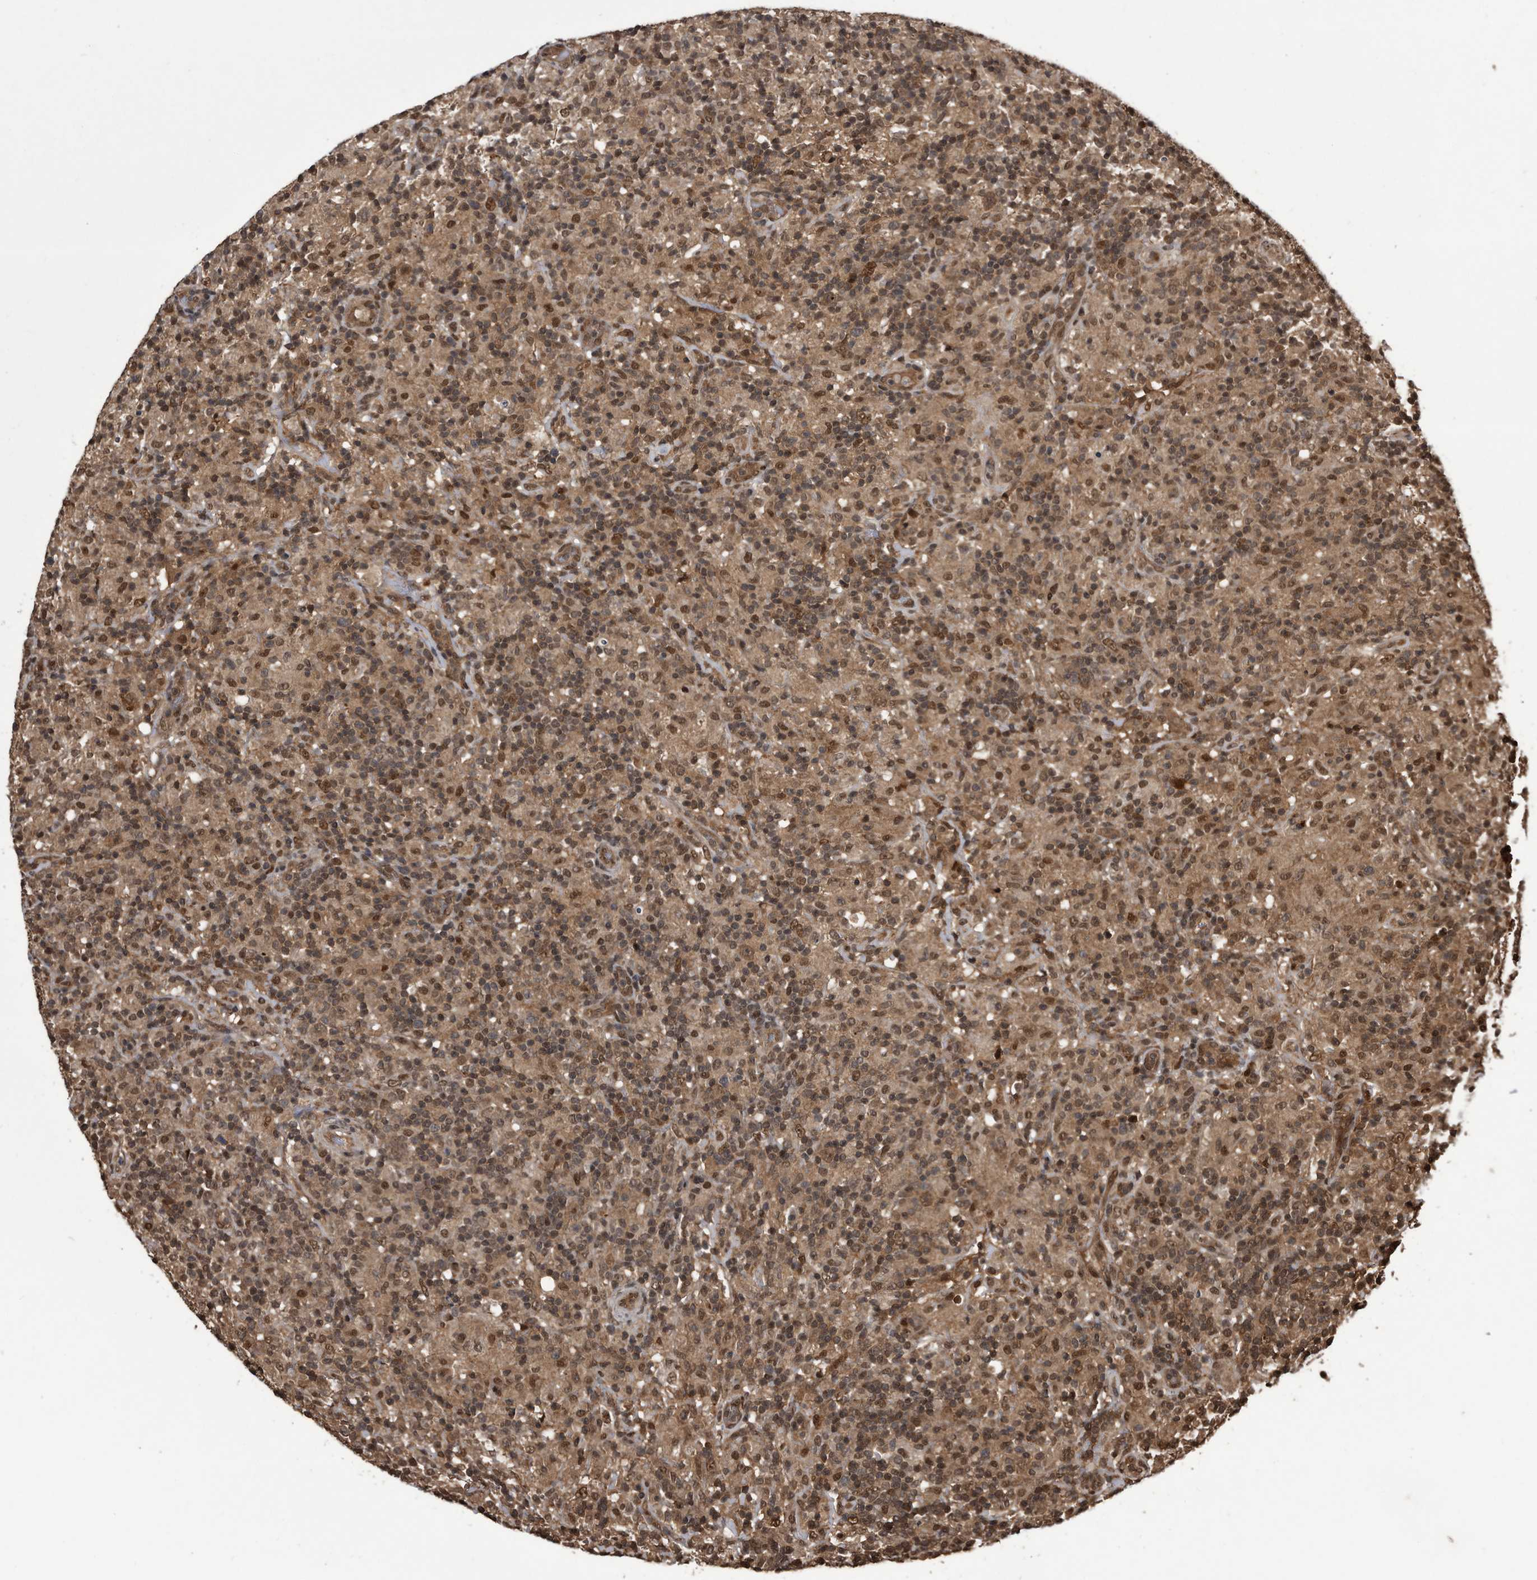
{"staining": {"intensity": "moderate", "quantity": ">75%", "location": "cytoplasmic/membranous,nuclear"}, "tissue": "lymphoma", "cell_type": "Tumor cells", "image_type": "cancer", "snomed": [{"axis": "morphology", "description": "Hodgkin's disease, NOS"}, {"axis": "topography", "description": "Lymph node"}], "caption": "Hodgkin's disease stained with immunohistochemistry (IHC) reveals moderate cytoplasmic/membranous and nuclear expression in approximately >75% of tumor cells.", "gene": "RAD23B", "patient": {"sex": "male", "age": 70}}